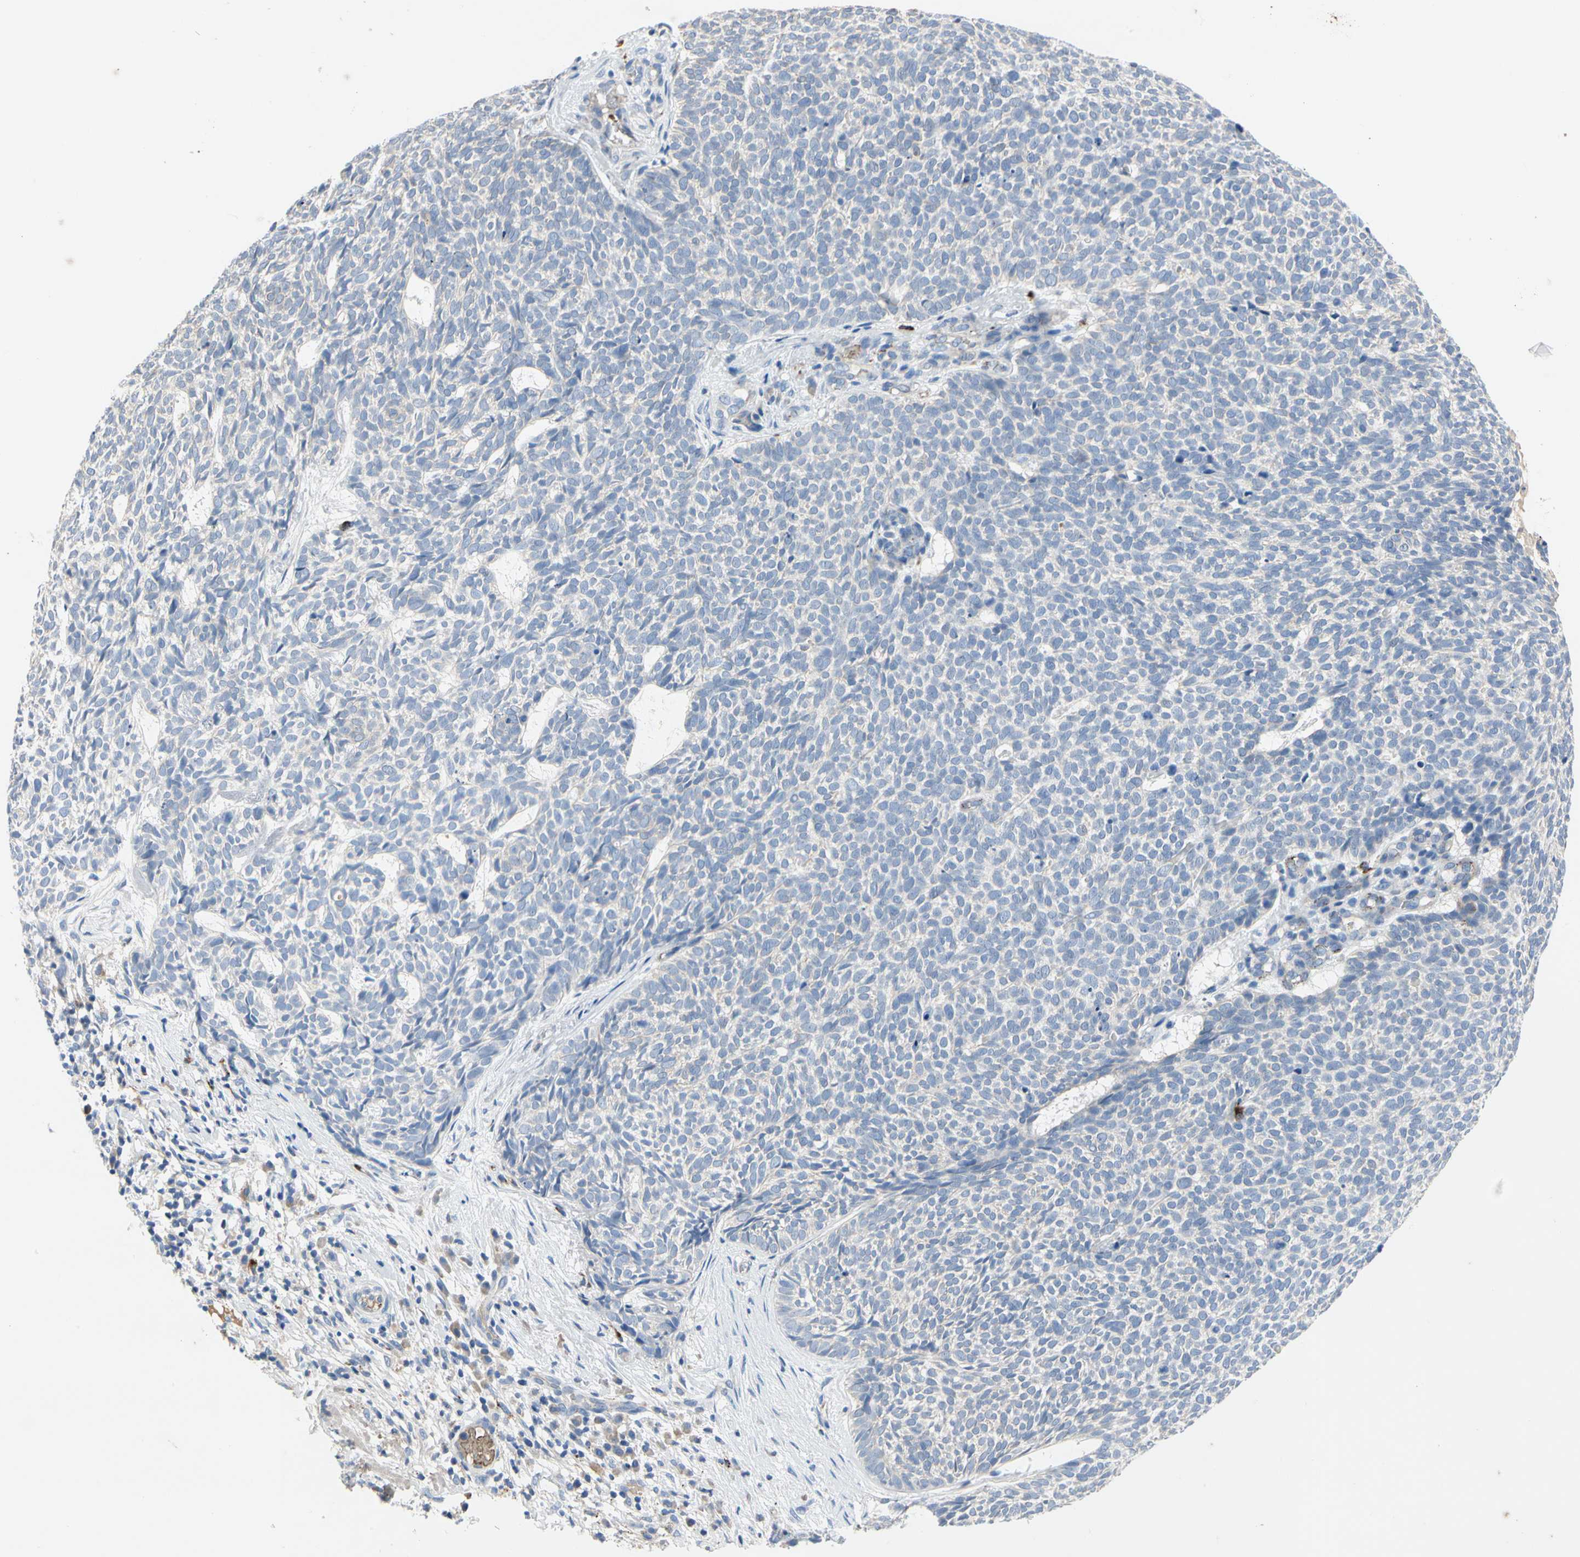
{"staining": {"intensity": "negative", "quantity": "none", "location": "none"}, "tissue": "skin cancer", "cell_type": "Tumor cells", "image_type": "cancer", "snomed": [{"axis": "morphology", "description": "Basal cell carcinoma"}, {"axis": "topography", "description": "Skin"}], "caption": "A histopathology image of skin basal cell carcinoma stained for a protein reveals no brown staining in tumor cells.", "gene": "RETSAT", "patient": {"sex": "female", "age": 84}}